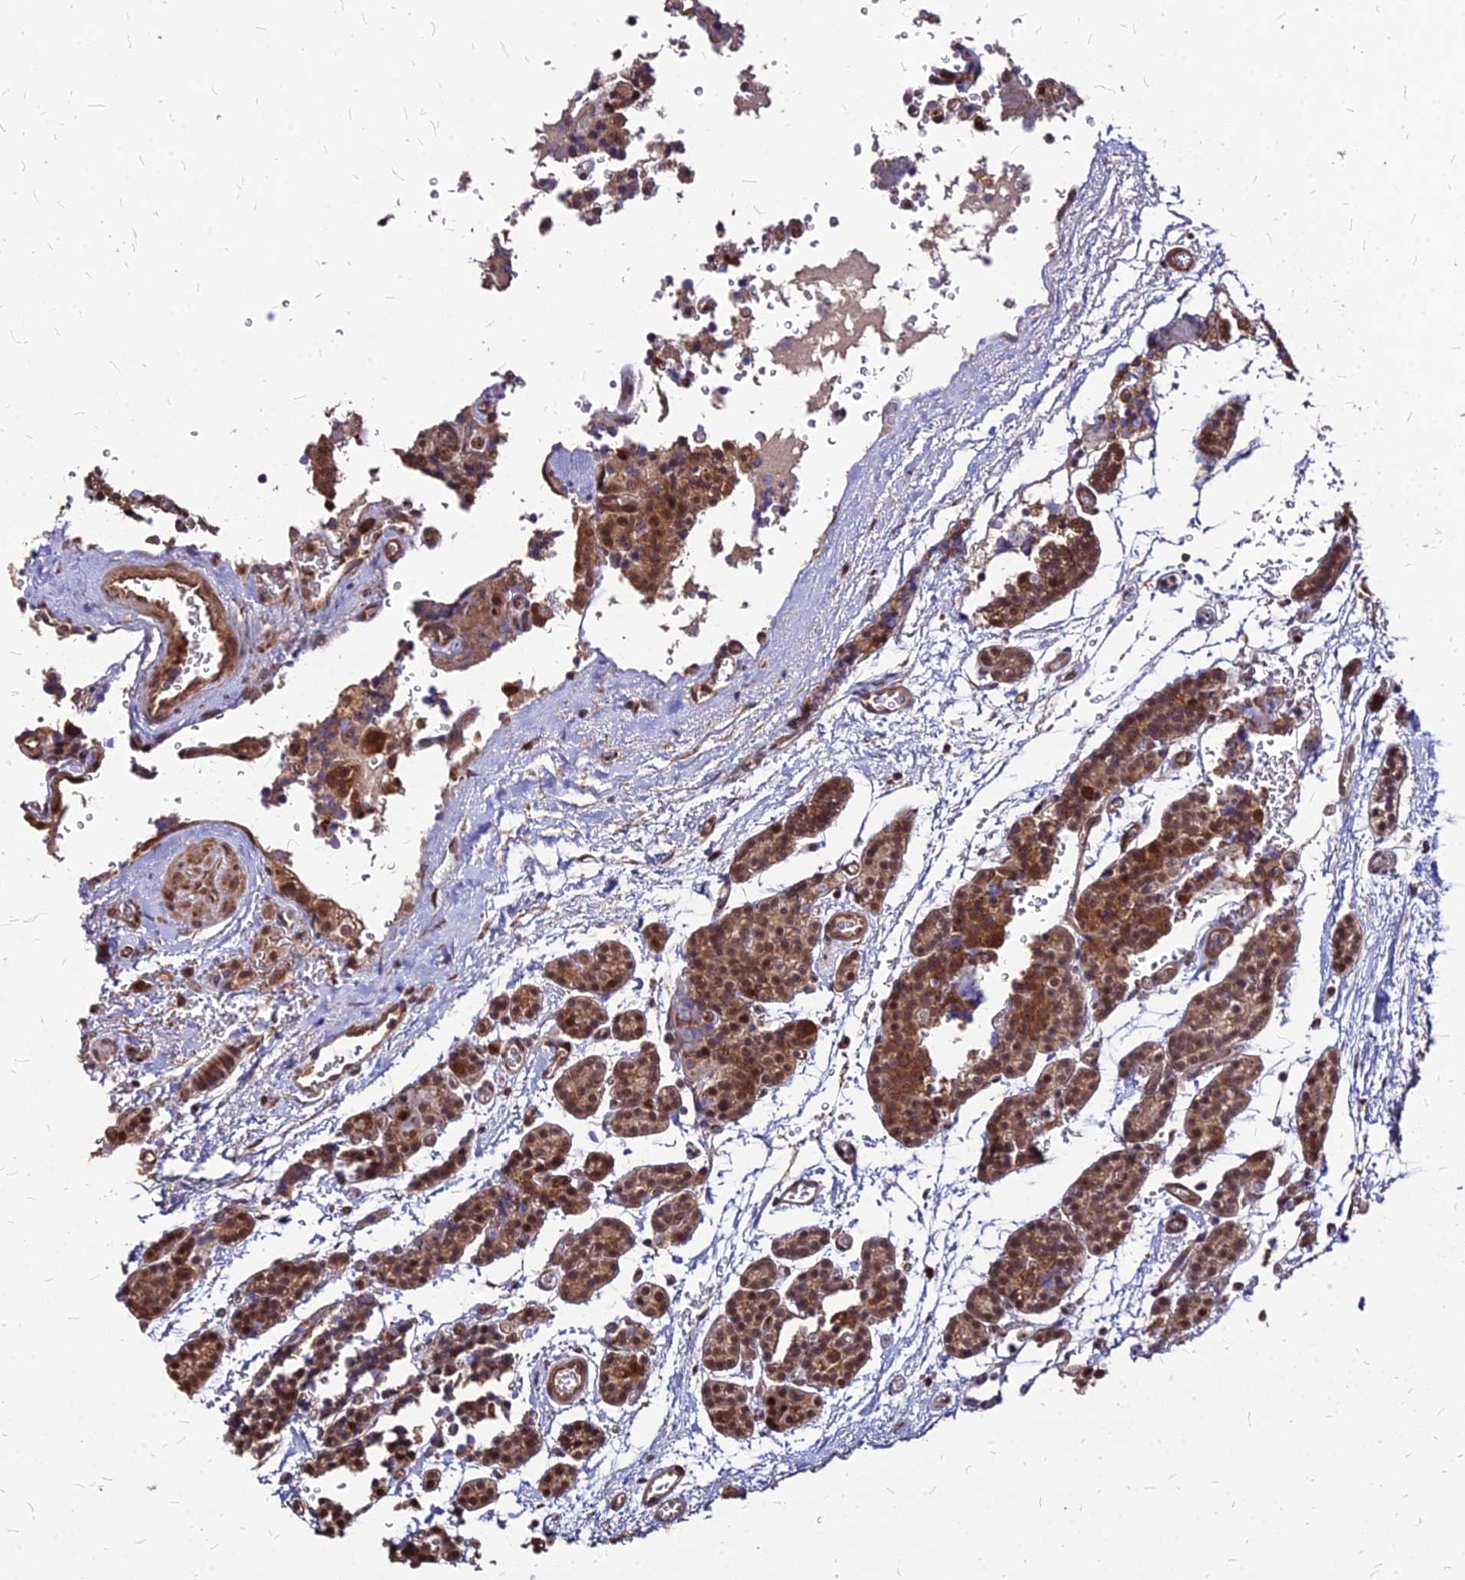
{"staining": {"intensity": "moderate", "quantity": ">75%", "location": "cytoplasmic/membranous,nuclear"}, "tissue": "parathyroid gland", "cell_type": "Glandular cells", "image_type": "normal", "snomed": [{"axis": "morphology", "description": "Normal tissue, NOS"}, {"axis": "topography", "description": "Parathyroid gland"}], "caption": "Immunohistochemical staining of benign human parathyroid gland demonstrates moderate cytoplasmic/membranous,nuclear protein staining in about >75% of glandular cells. Using DAB (brown) and hematoxylin (blue) stains, captured at high magnification using brightfield microscopy.", "gene": "APBA3", "patient": {"sex": "female", "age": 64}}